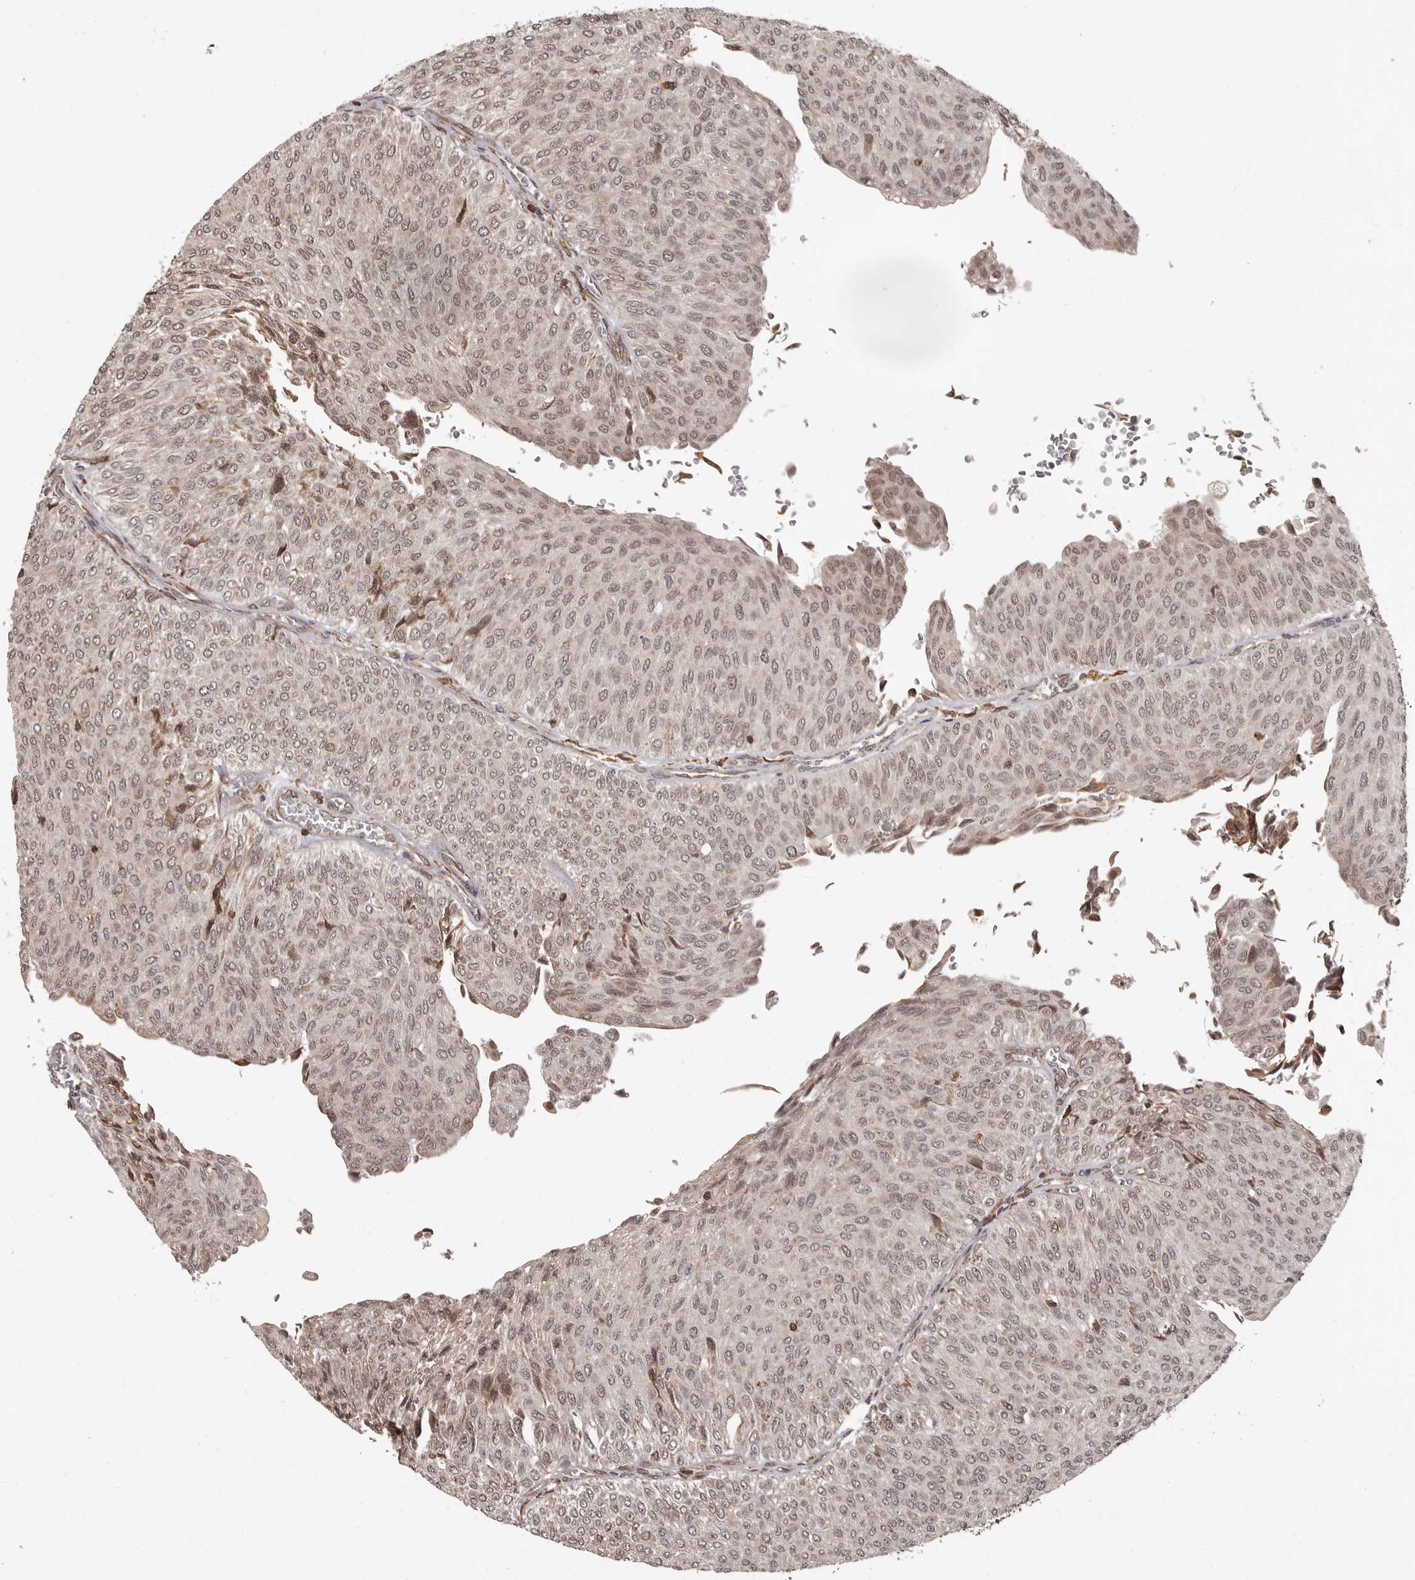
{"staining": {"intensity": "weak", "quantity": ">75%", "location": "nuclear"}, "tissue": "urothelial cancer", "cell_type": "Tumor cells", "image_type": "cancer", "snomed": [{"axis": "morphology", "description": "Urothelial carcinoma, Low grade"}, {"axis": "topography", "description": "Urinary bladder"}], "caption": "The immunohistochemical stain highlights weak nuclear staining in tumor cells of urothelial cancer tissue. (DAB IHC with brightfield microscopy, high magnification).", "gene": "IL32", "patient": {"sex": "male", "age": 78}}